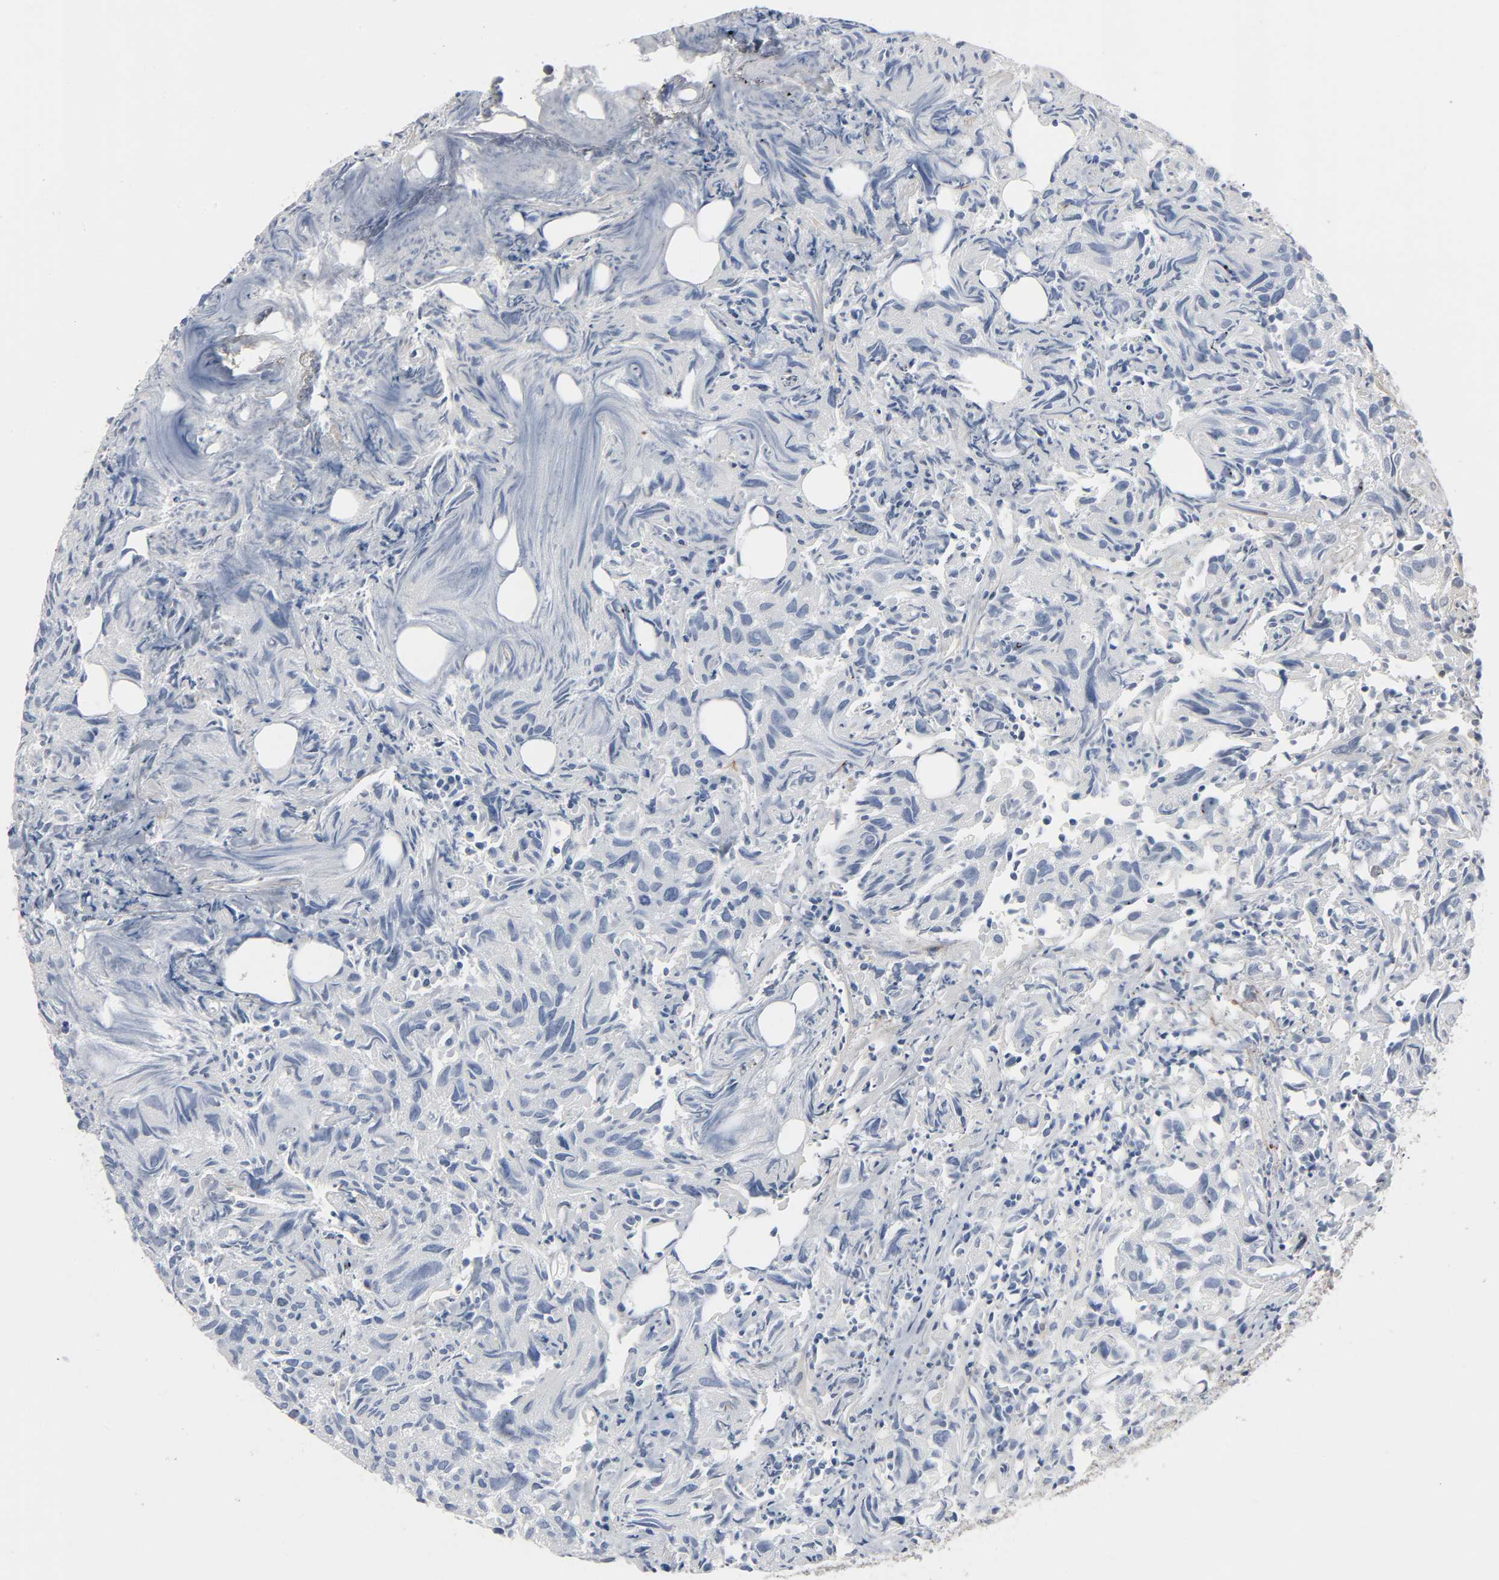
{"staining": {"intensity": "negative", "quantity": "none", "location": "none"}, "tissue": "urothelial cancer", "cell_type": "Tumor cells", "image_type": "cancer", "snomed": [{"axis": "morphology", "description": "Urothelial carcinoma, High grade"}, {"axis": "topography", "description": "Urinary bladder"}], "caption": "Photomicrograph shows no significant protein expression in tumor cells of urothelial cancer.", "gene": "FBLN5", "patient": {"sex": "female", "age": 75}}